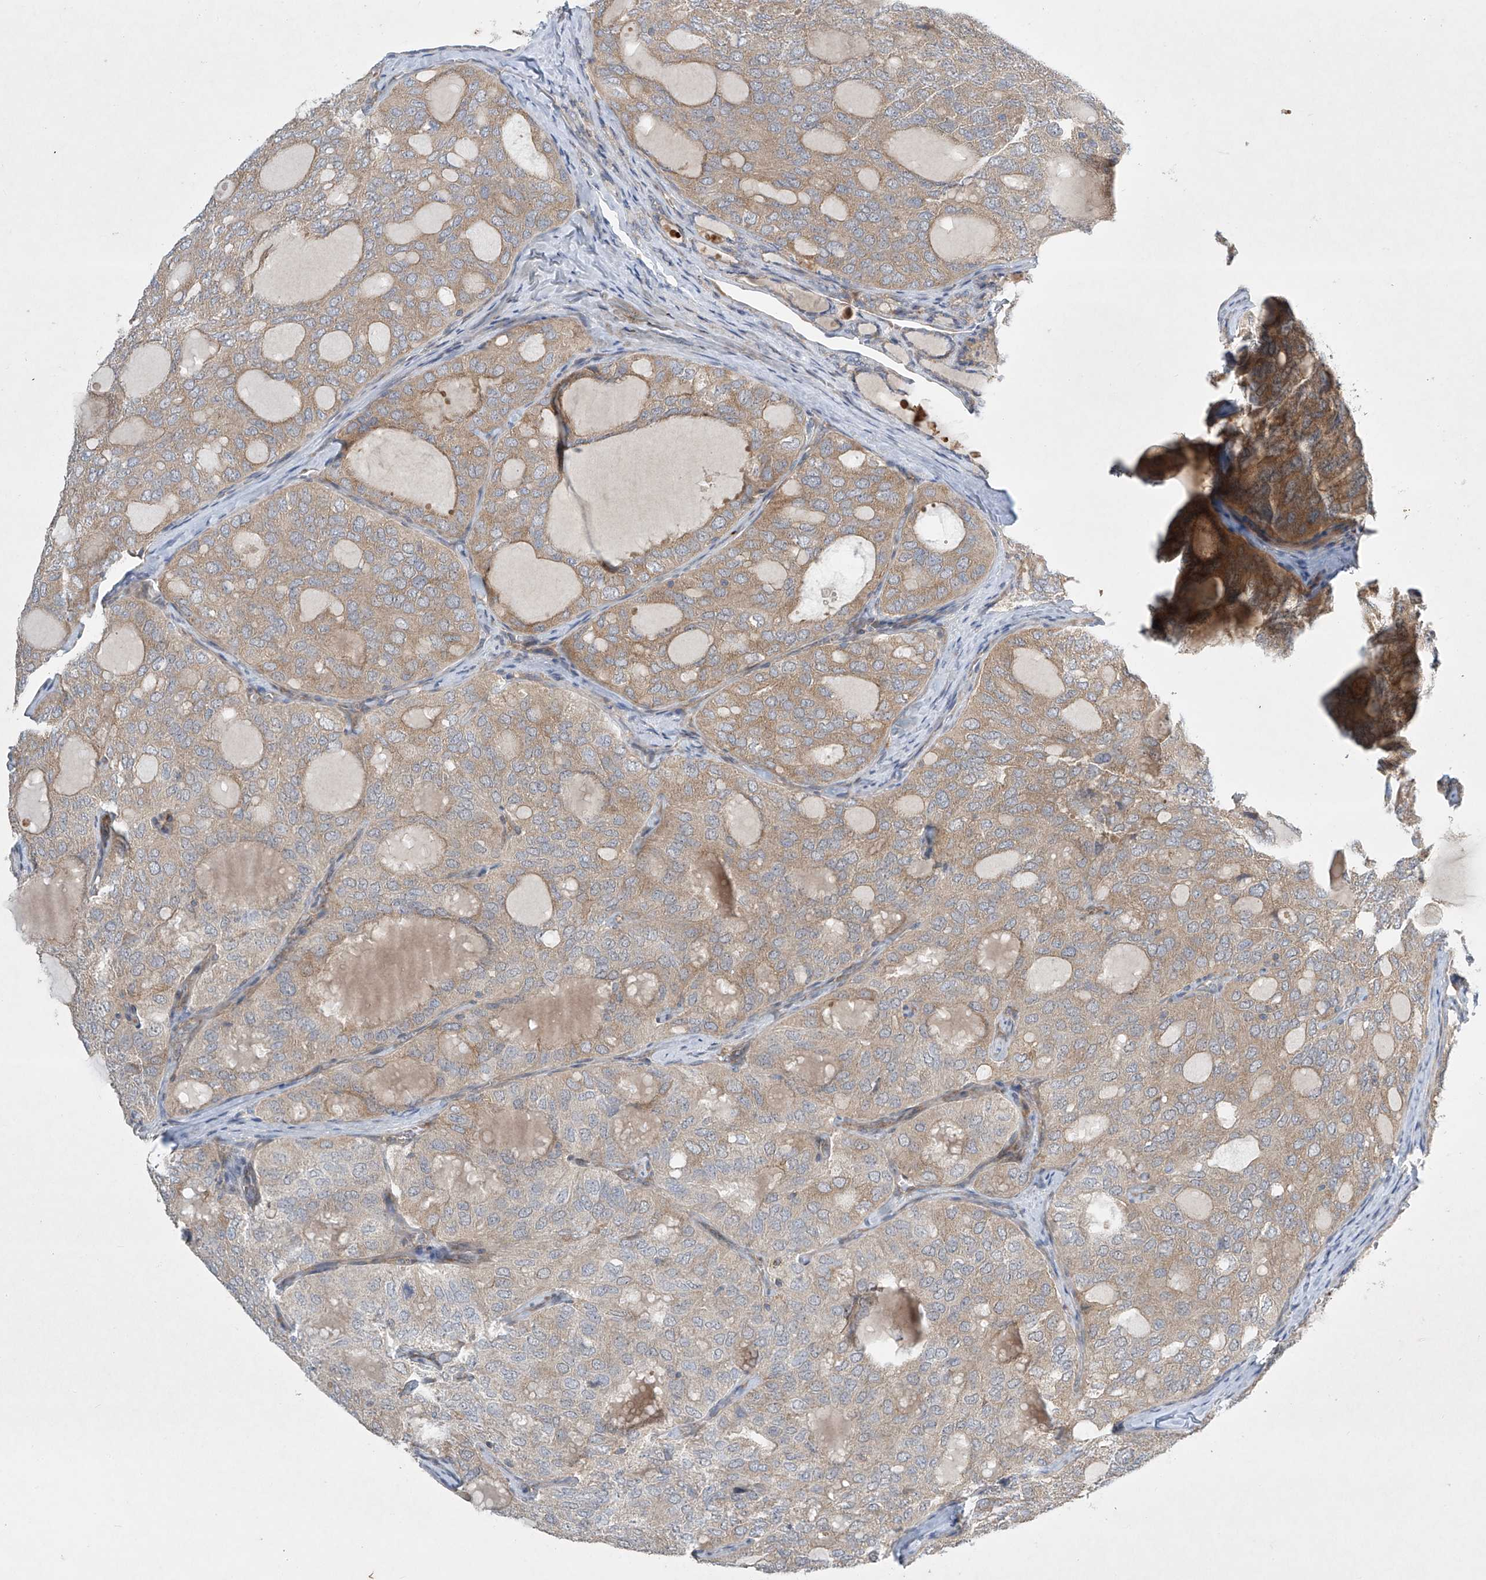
{"staining": {"intensity": "weak", "quantity": "25%-75%", "location": "cytoplasmic/membranous"}, "tissue": "thyroid cancer", "cell_type": "Tumor cells", "image_type": "cancer", "snomed": [{"axis": "morphology", "description": "Follicular adenoma carcinoma, NOS"}, {"axis": "topography", "description": "Thyroid gland"}], "caption": "High-magnification brightfield microscopy of thyroid cancer (follicular adenoma carcinoma) stained with DAB (3,3'-diaminobenzidine) (brown) and counterstained with hematoxylin (blue). tumor cells exhibit weak cytoplasmic/membranous staining is seen in about25%-75% of cells. The staining is performed using DAB (3,3'-diaminobenzidine) brown chromogen to label protein expression. The nuclei are counter-stained blue using hematoxylin.", "gene": "TJAP1", "patient": {"sex": "male", "age": 75}}